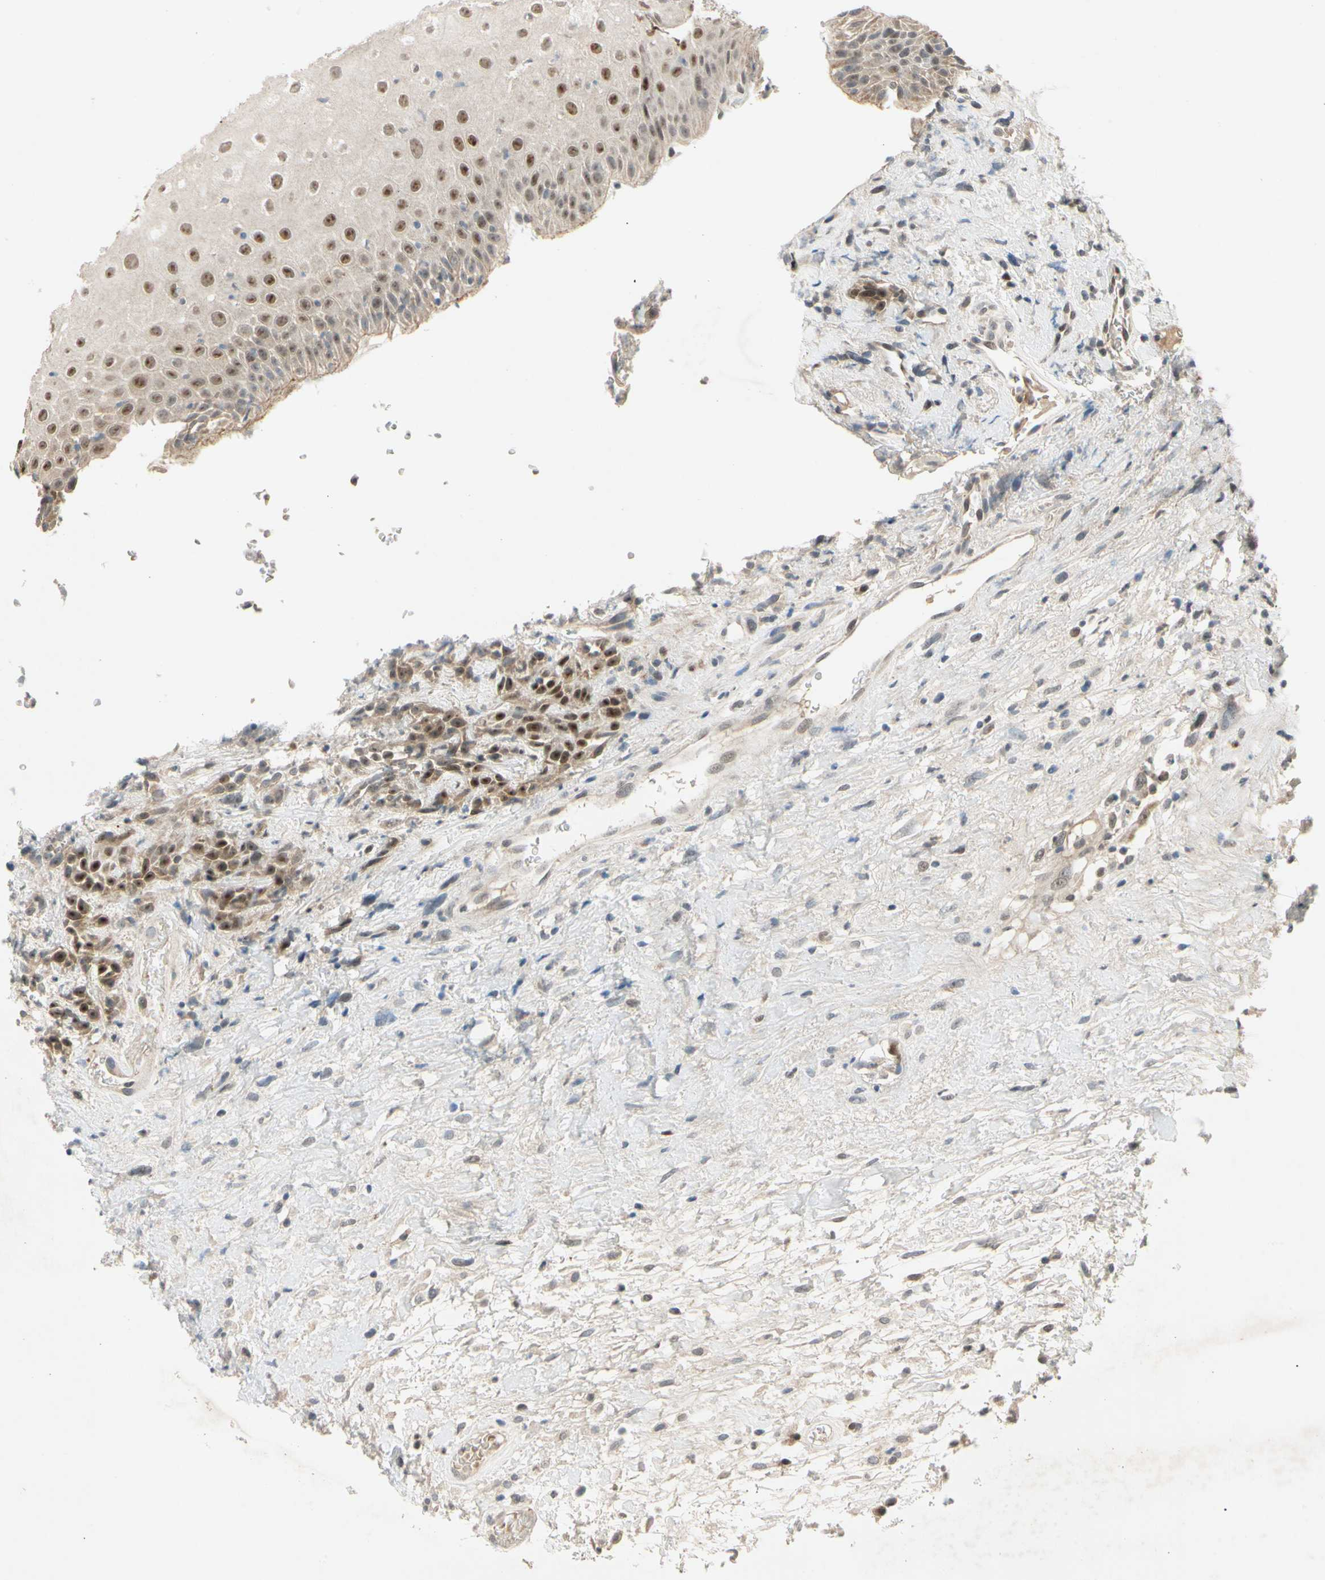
{"staining": {"intensity": "moderate", "quantity": ">75%", "location": "nuclear"}, "tissue": "head and neck cancer", "cell_type": "Tumor cells", "image_type": "cancer", "snomed": [{"axis": "morphology", "description": "Normal tissue, NOS"}, {"axis": "morphology", "description": "Squamous cell carcinoma, NOS"}, {"axis": "topography", "description": "Cartilage tissue"}, {"axis": "topography", "description": "Head-Neck"}], "caption": "An IHC histopathology image of neoplastic tissue is shown. Protein staining in brown highlights moderate nuclear positivity in squamous cell carcinoma (head and neck) within tumor cells.", "gene": "RIOX2", "patient": {"sex": "male", "age": 62}}